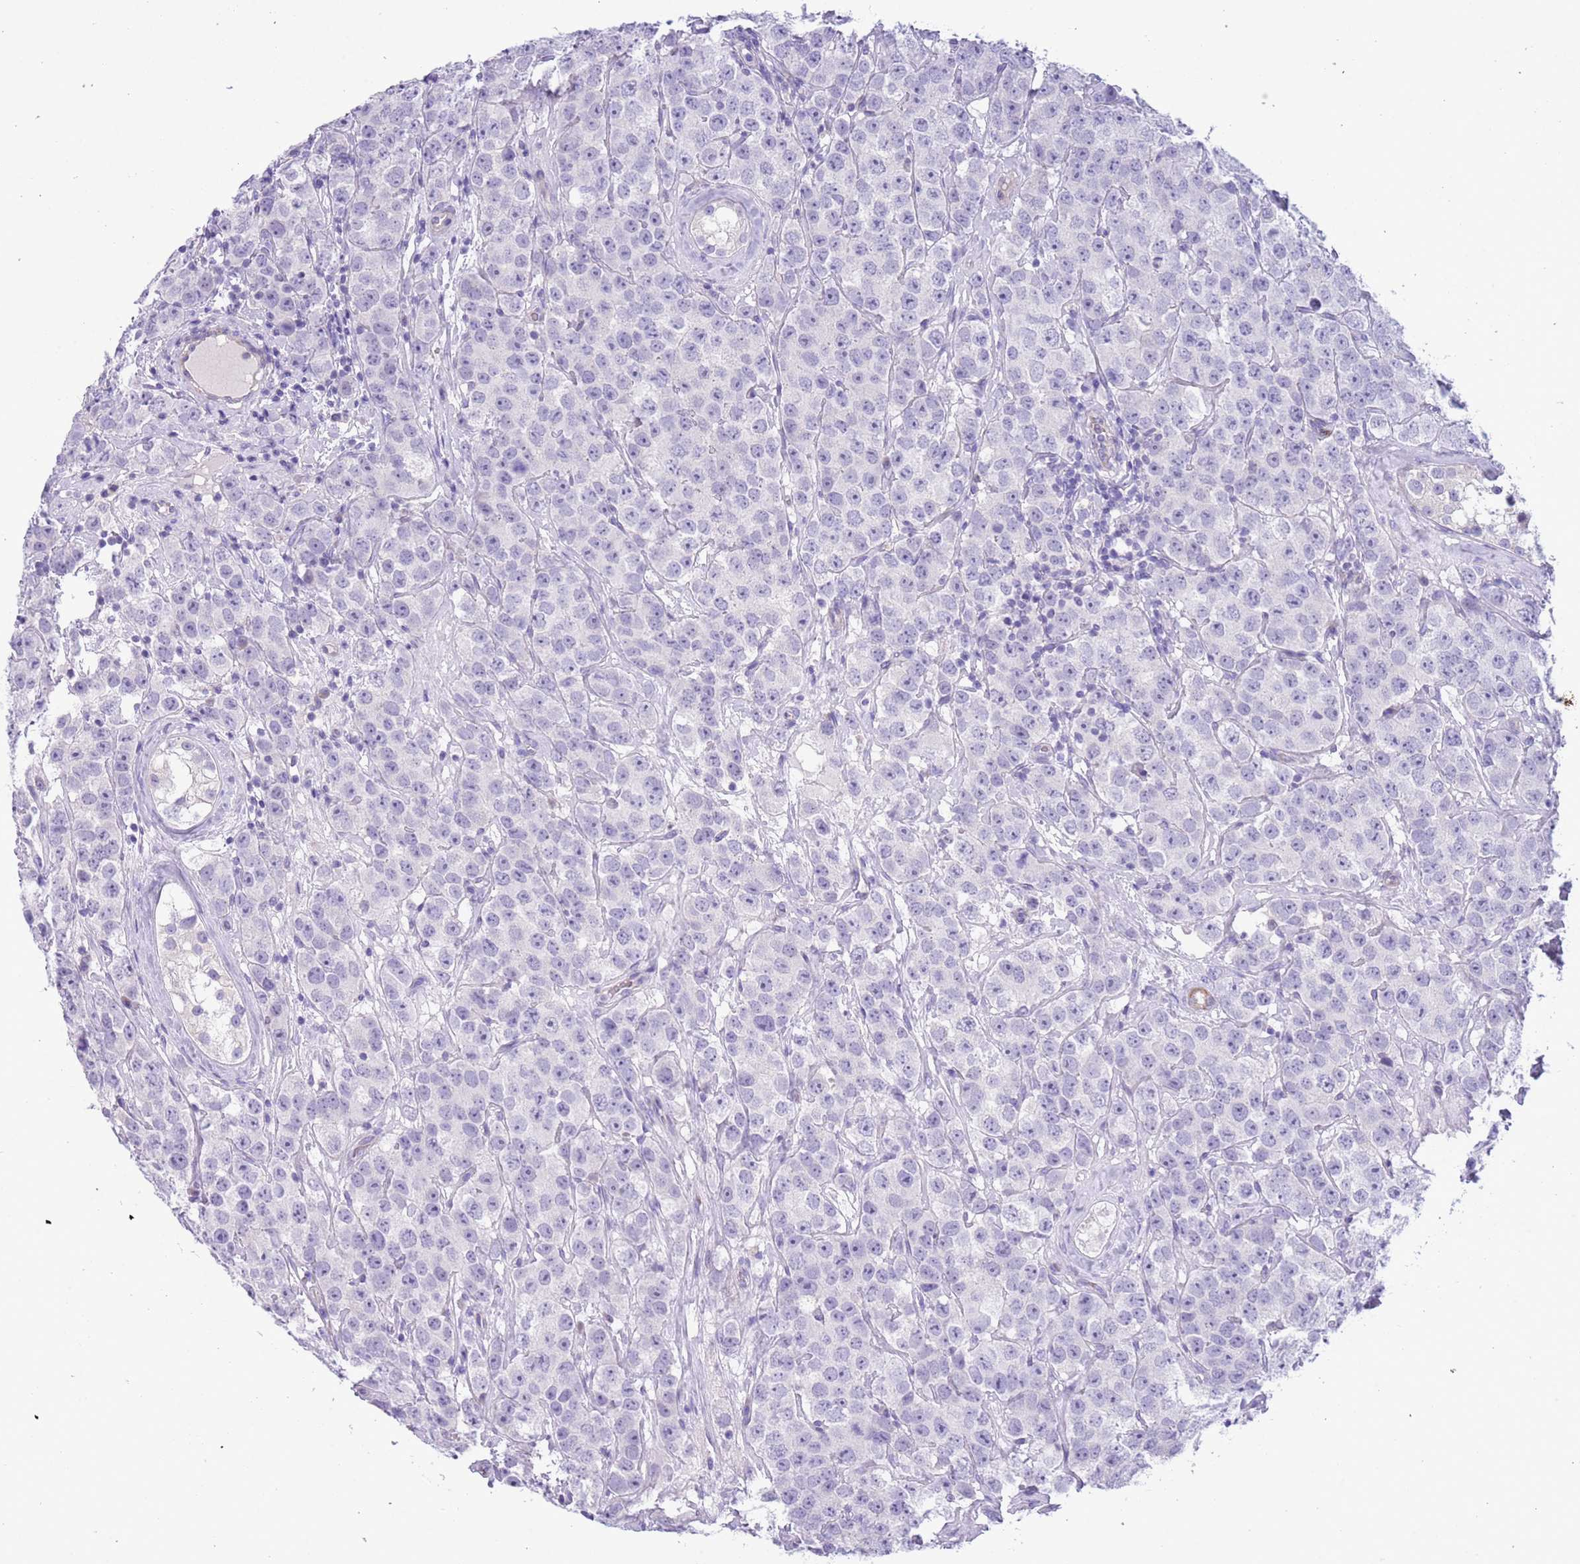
{"staining": {"intensity": "negative", "quantity": "none", "location": "none"}, "tissue": "testis cancer", "cell_type": "Tumor cells", "image_type": "cancer", "snomed": [{"axis": "morphology", "description": "Seminoma, NOS"}, {"axis": "topography", "description": "Testis"}], "caption": "Immunohistochemical staining of testis cancer (seminoma) displays no significant expression in tumor cells.", "gene": "OR6M1", "patient": {"sex": "male", "age": 28}}